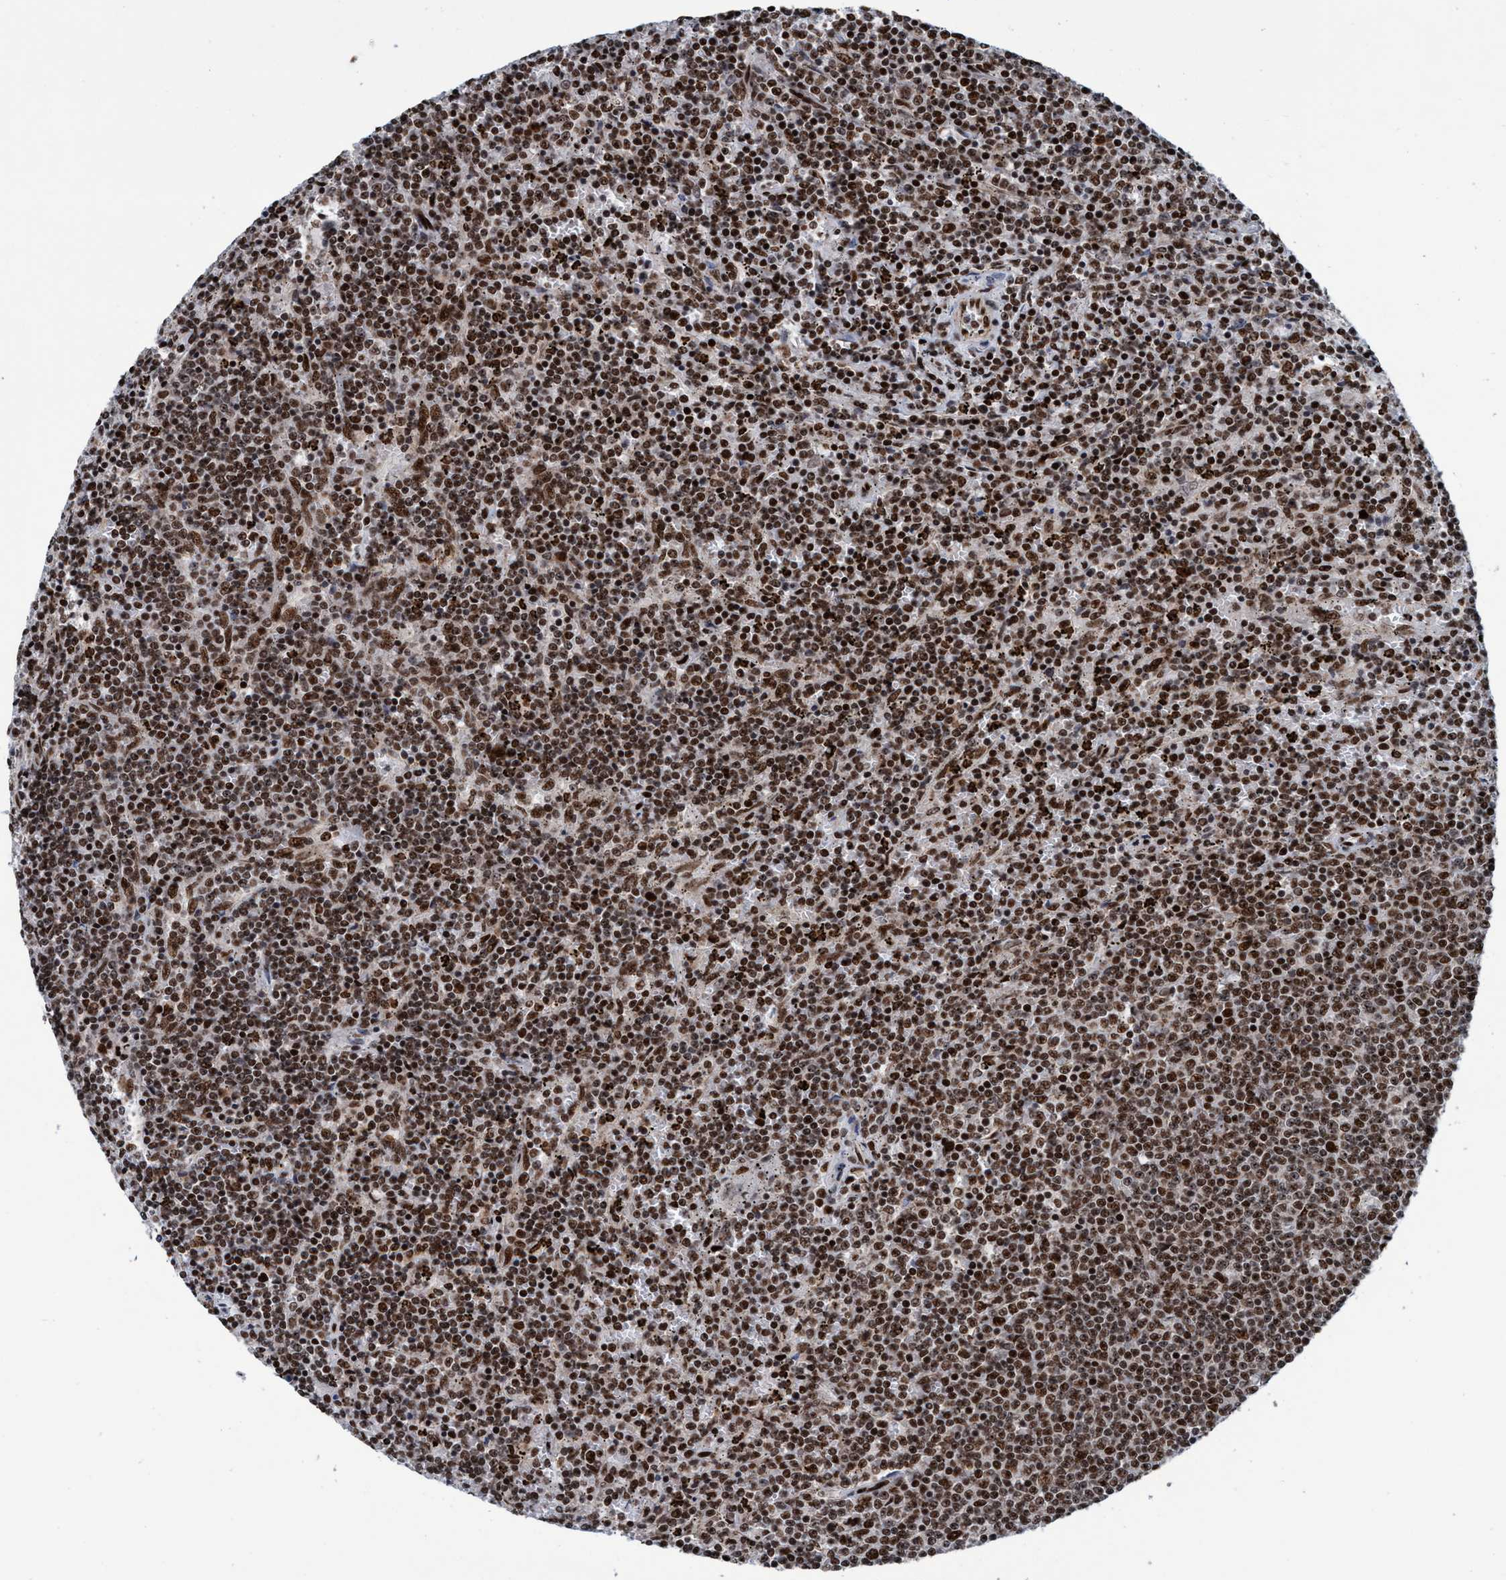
{"staining": {"intensity": "strong", "quantity": ">75%", "location": "nuclear"}, "tissue": "lymphoma", "cell_type": "Tumor cells", "image_type": "cancer", "snomed": [{"axis": "morphology", "description": "Malignant lymphoma, non-Hodgkin's type, Low grade"}, {"axis": "topography", "description": "Spleen"}], "caption": "Lymphoma stained for a protein exhibits strong nuclear positivity in tumor cells.", "gene": "TOPBP1", "patient": {"sex": "female", "age": 50}}